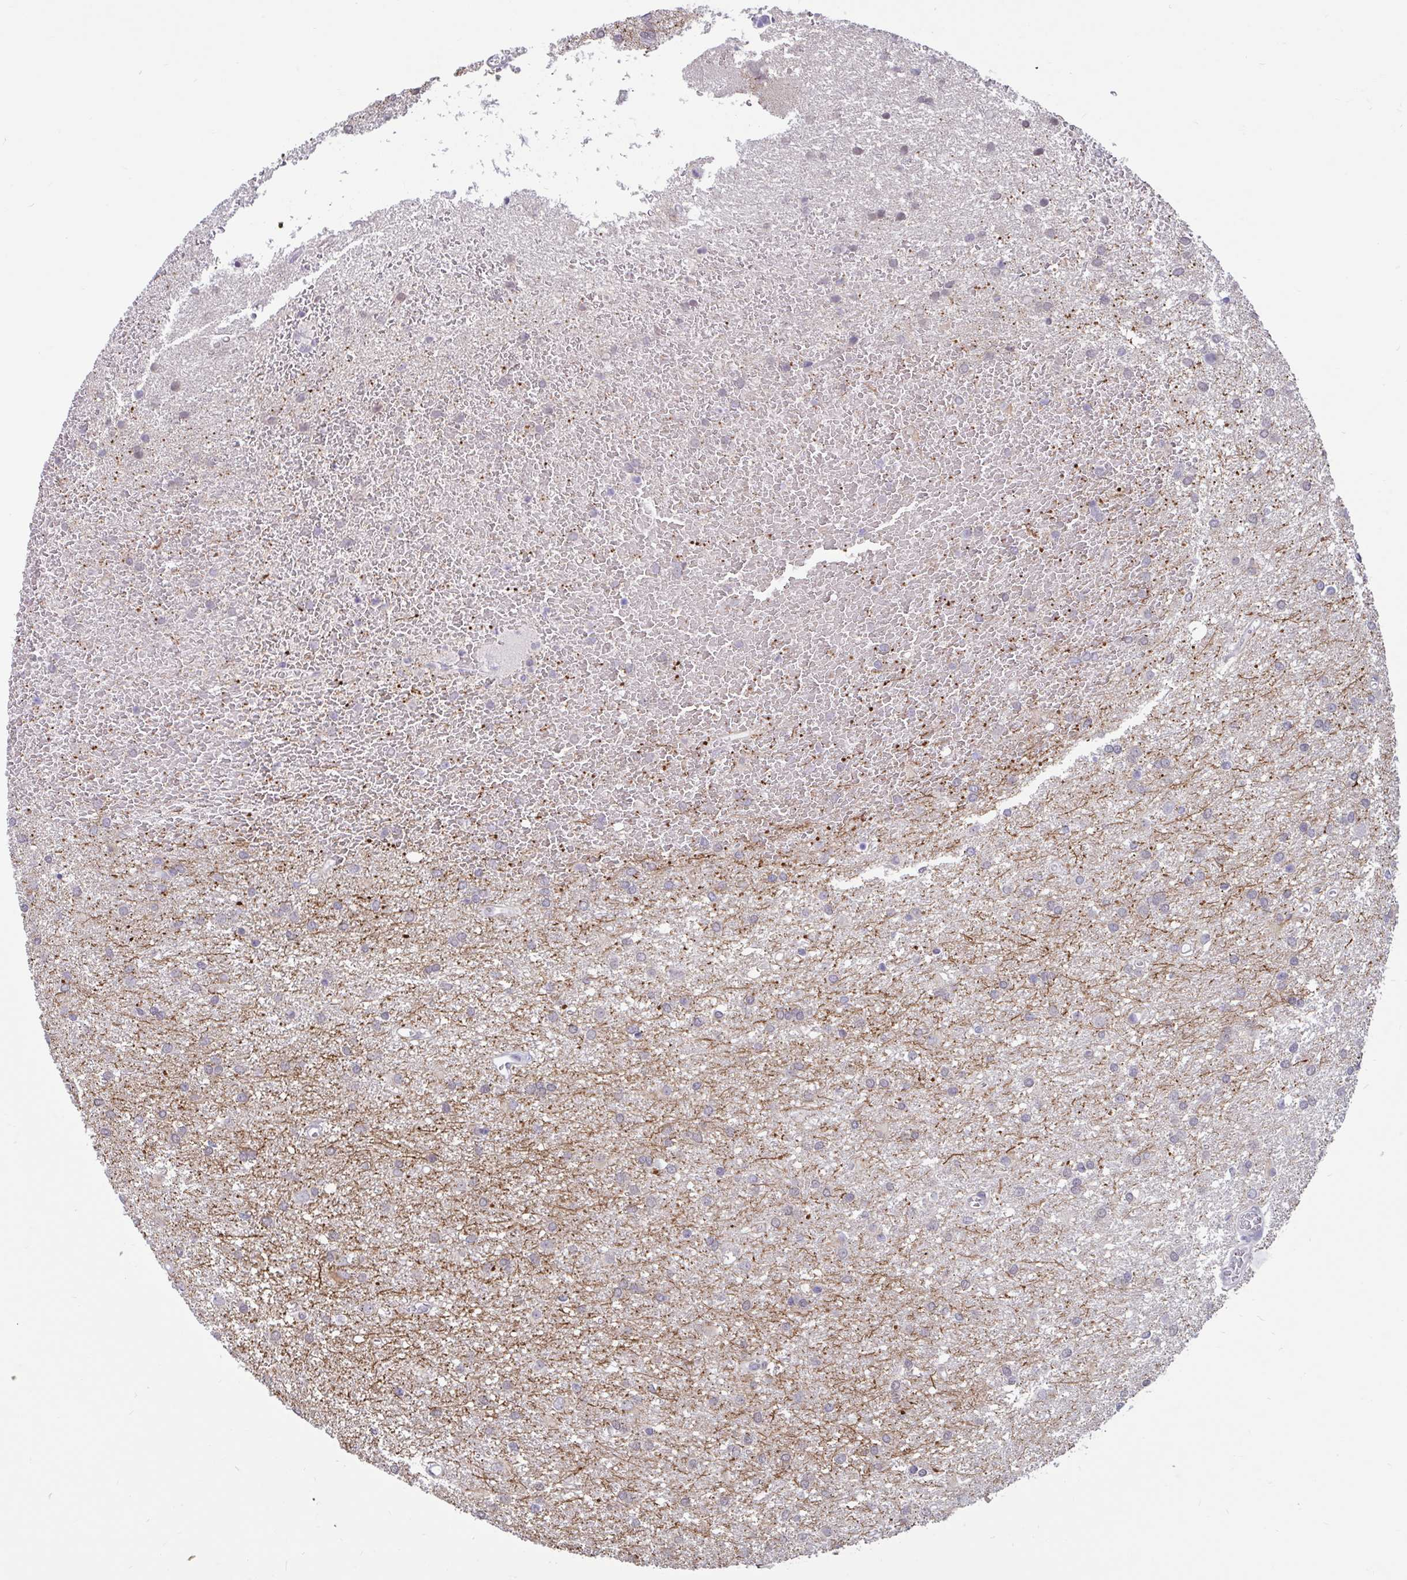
{"staining": {"intensity": "negative", "quantity": "none", "location": "none"}, "tissue": "glioma", "cell_type": "Tumor cells", "image_type": "cancer", "snomed": [{"axis": "morphology", "description": "Glioma, malignant, High grade"}, {"axis": "topography", "description": "Brain"}], "caption": "Micrograph shows no significant protein staining in tumor cells of malignant glioma (high-grade).", "gene": "ARPP19", "patient": {"sex": "female", "age": 50}}